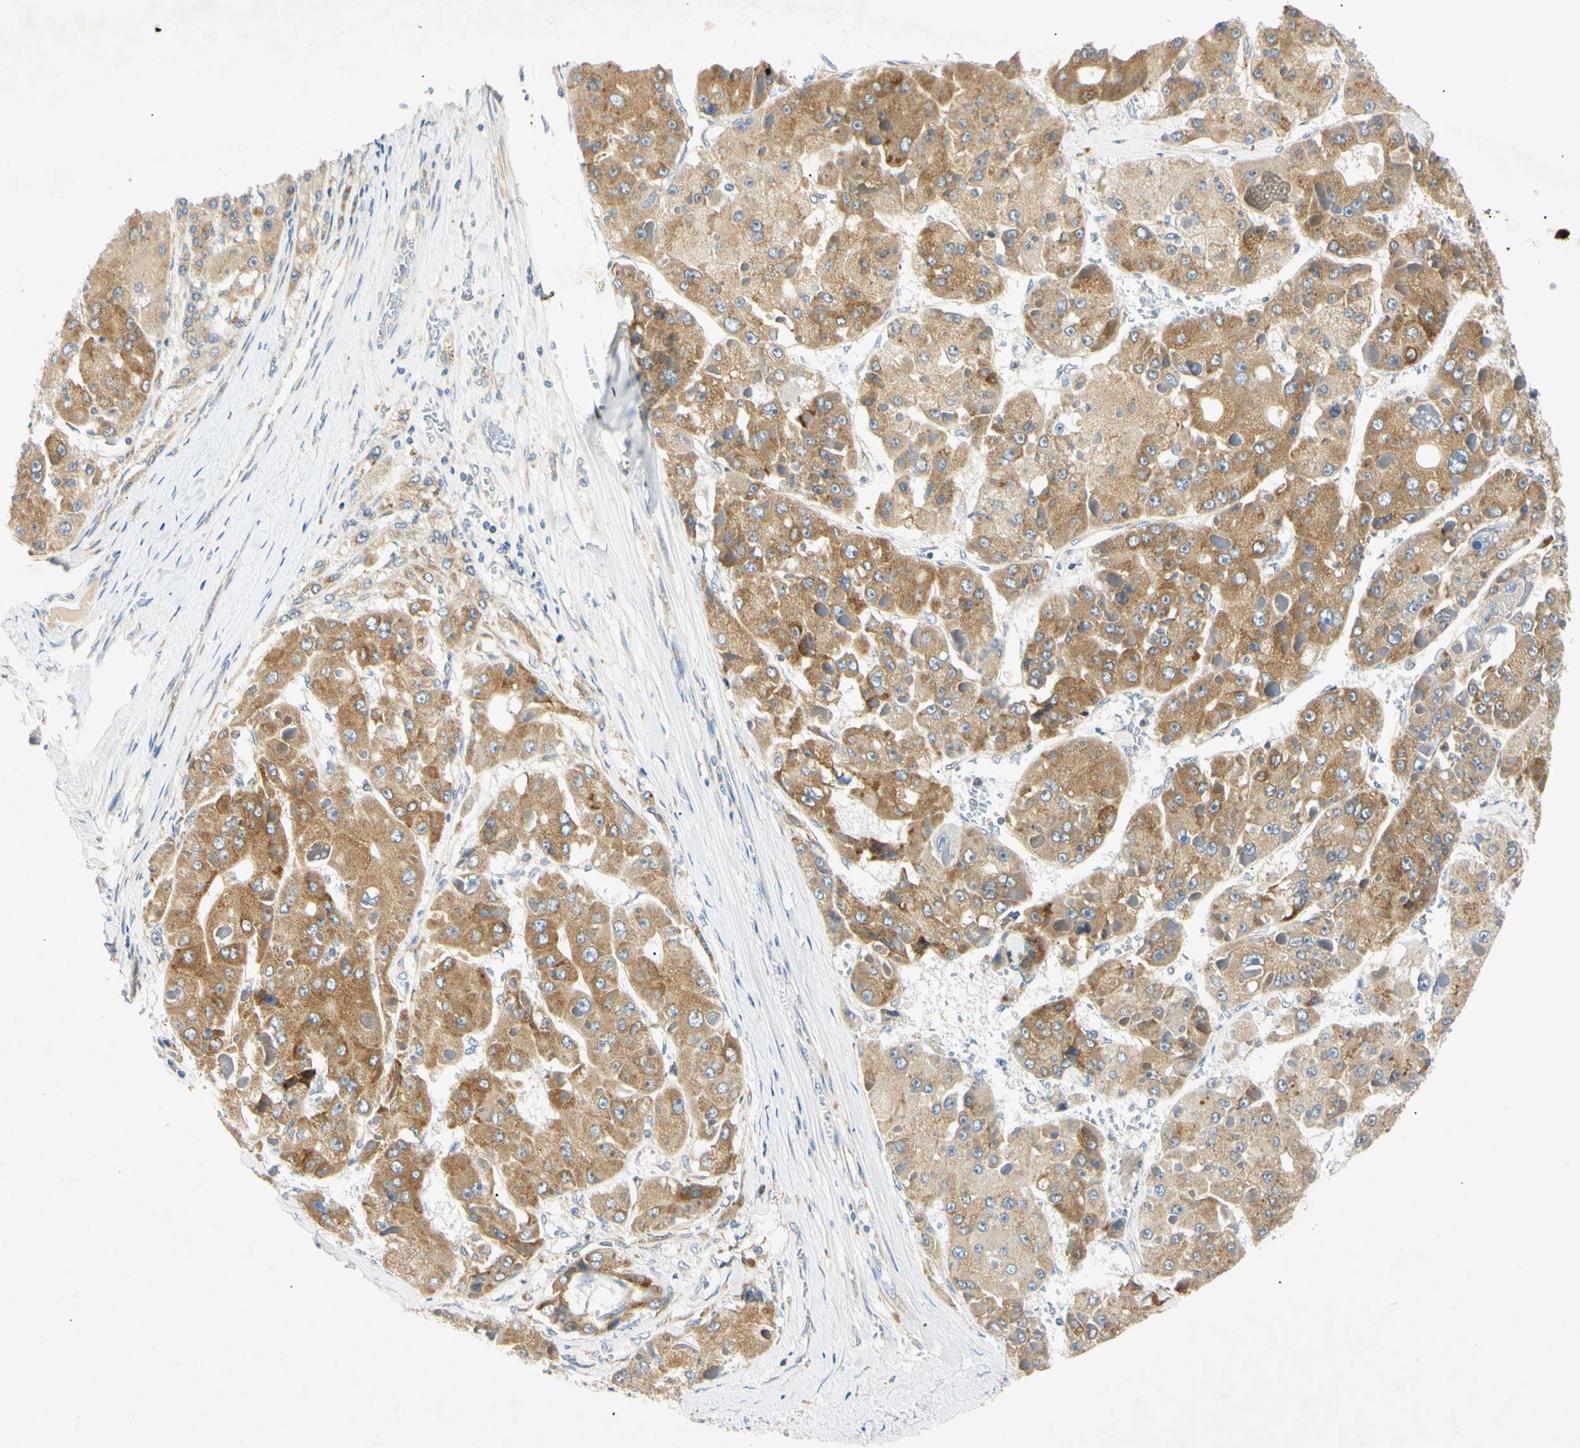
{"staining": {"intensity": "moderate", "quantity": ">75%", "location": "cytoplasmic/membranous"}, "tissue": "liver cancer", "cell_type": "Tumor cells", "image_type": "cancer", "snomed": [{"axis": "morphology", "description": "Carcinoma, Hepatocellular, NOS"}, {"axis": "topography", "description": "Liver"}], "caption": "Approximately >75% of tumor cells in liver cancer show moderate cytoplasmic/membranous protein staining as visualized by brown immunohistochemical staining.", "gene": "DNAJB12", "patient": {"sex": "female", "age": 73}}